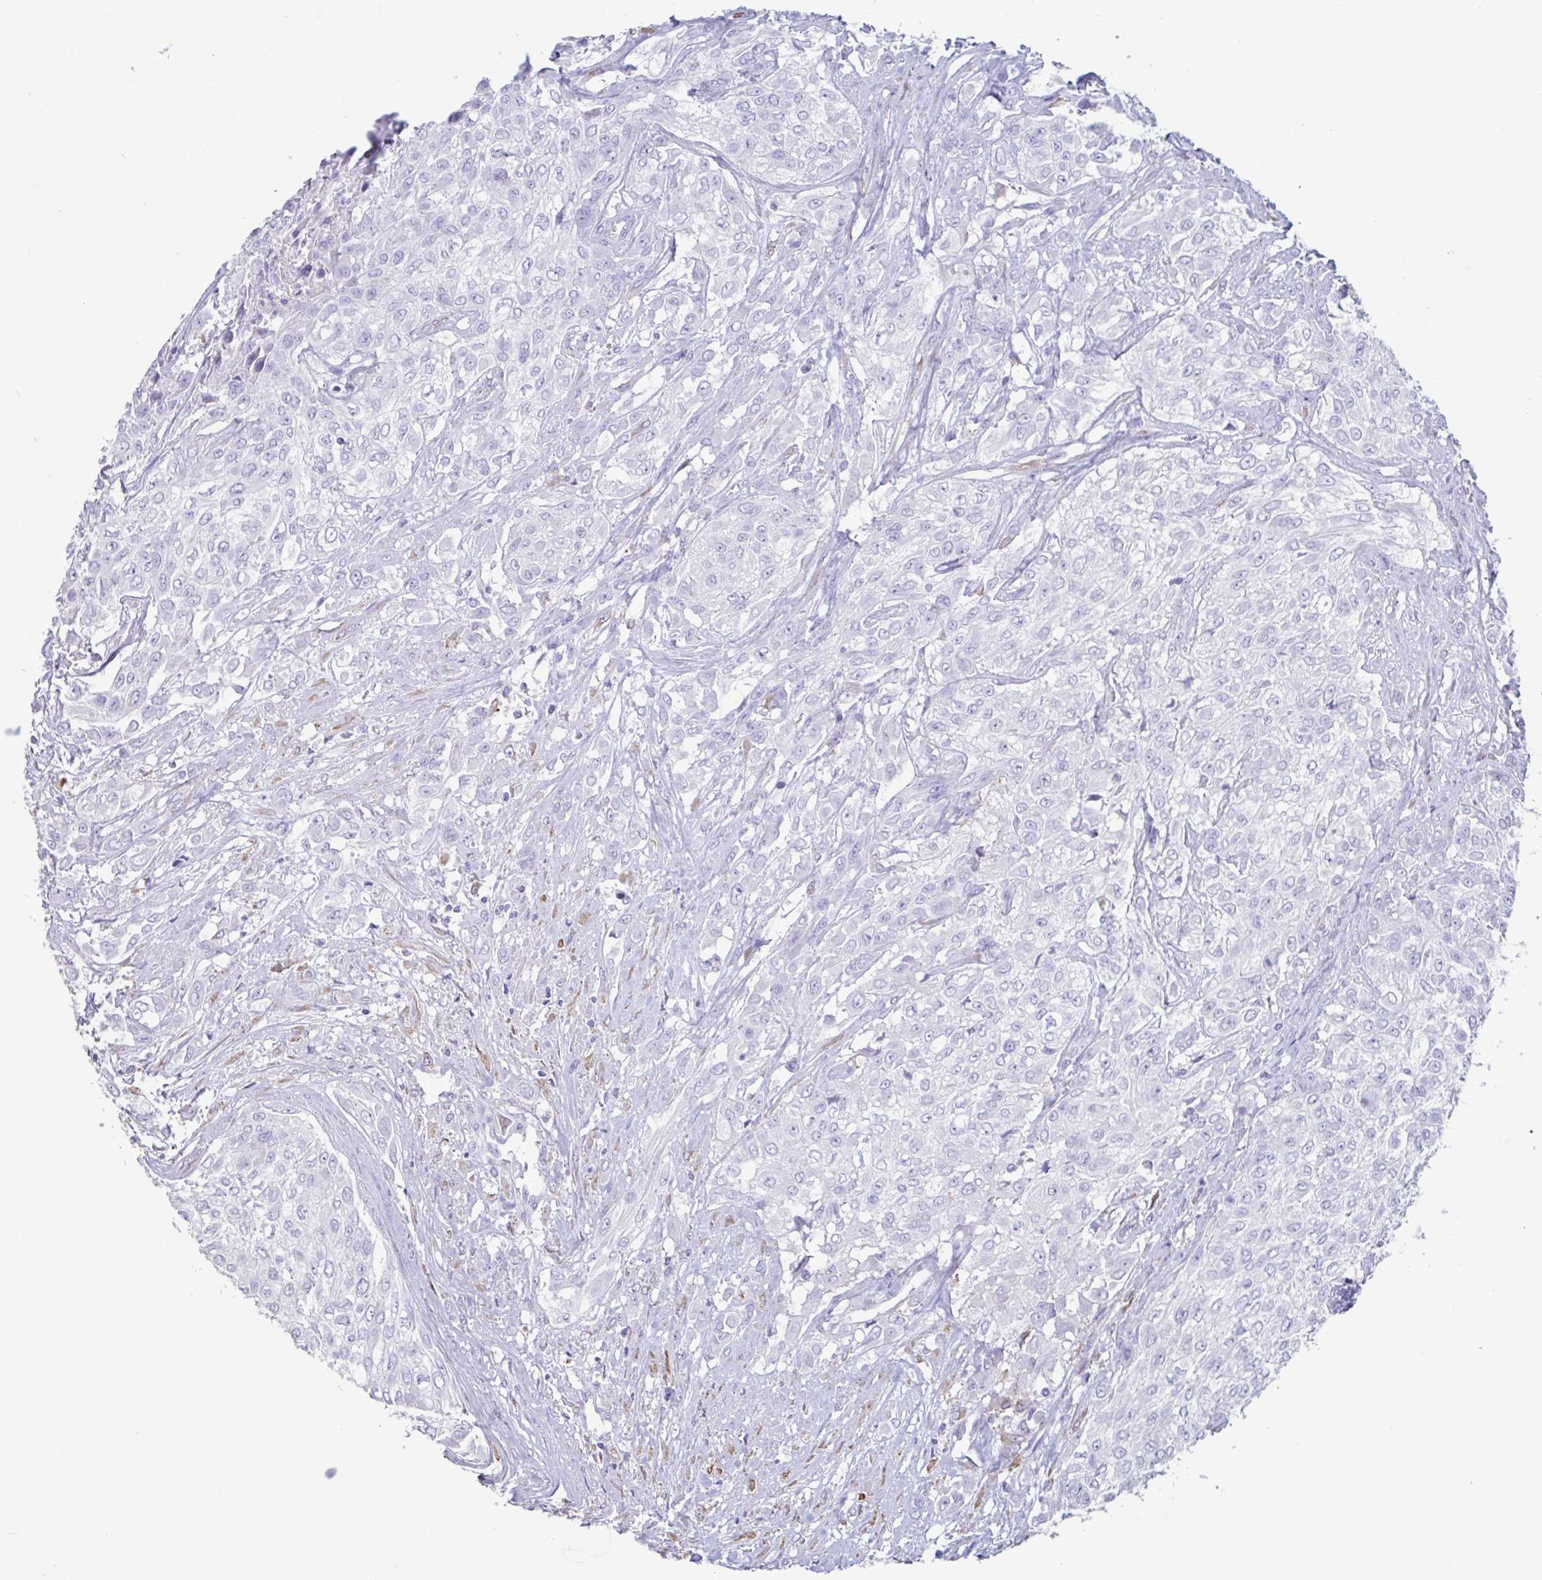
{"staining": {"intensity": "negative", "quantity": "none", "location": "none"}, "tissue": "urothelial cancer", "cell_type": "Tumor cells", "image_type": "cancer", "snomed": [{"axis": "morphology", "description": "Urothelial carcinoma, High grade"}, {"axis": "topography", "description": "Urinary bladder"}], "caption": "High magnification brightfield microscopy of urothelial cancer stained with DAB (3,3'-diaminobenzidine) (brown) and counterstained with hematoxylin (blue): tumor cells show no significant expression. Nuclei are stained in blue.", "gene": "TNNC1", "patient": {"sex": "male", "age": 57}}